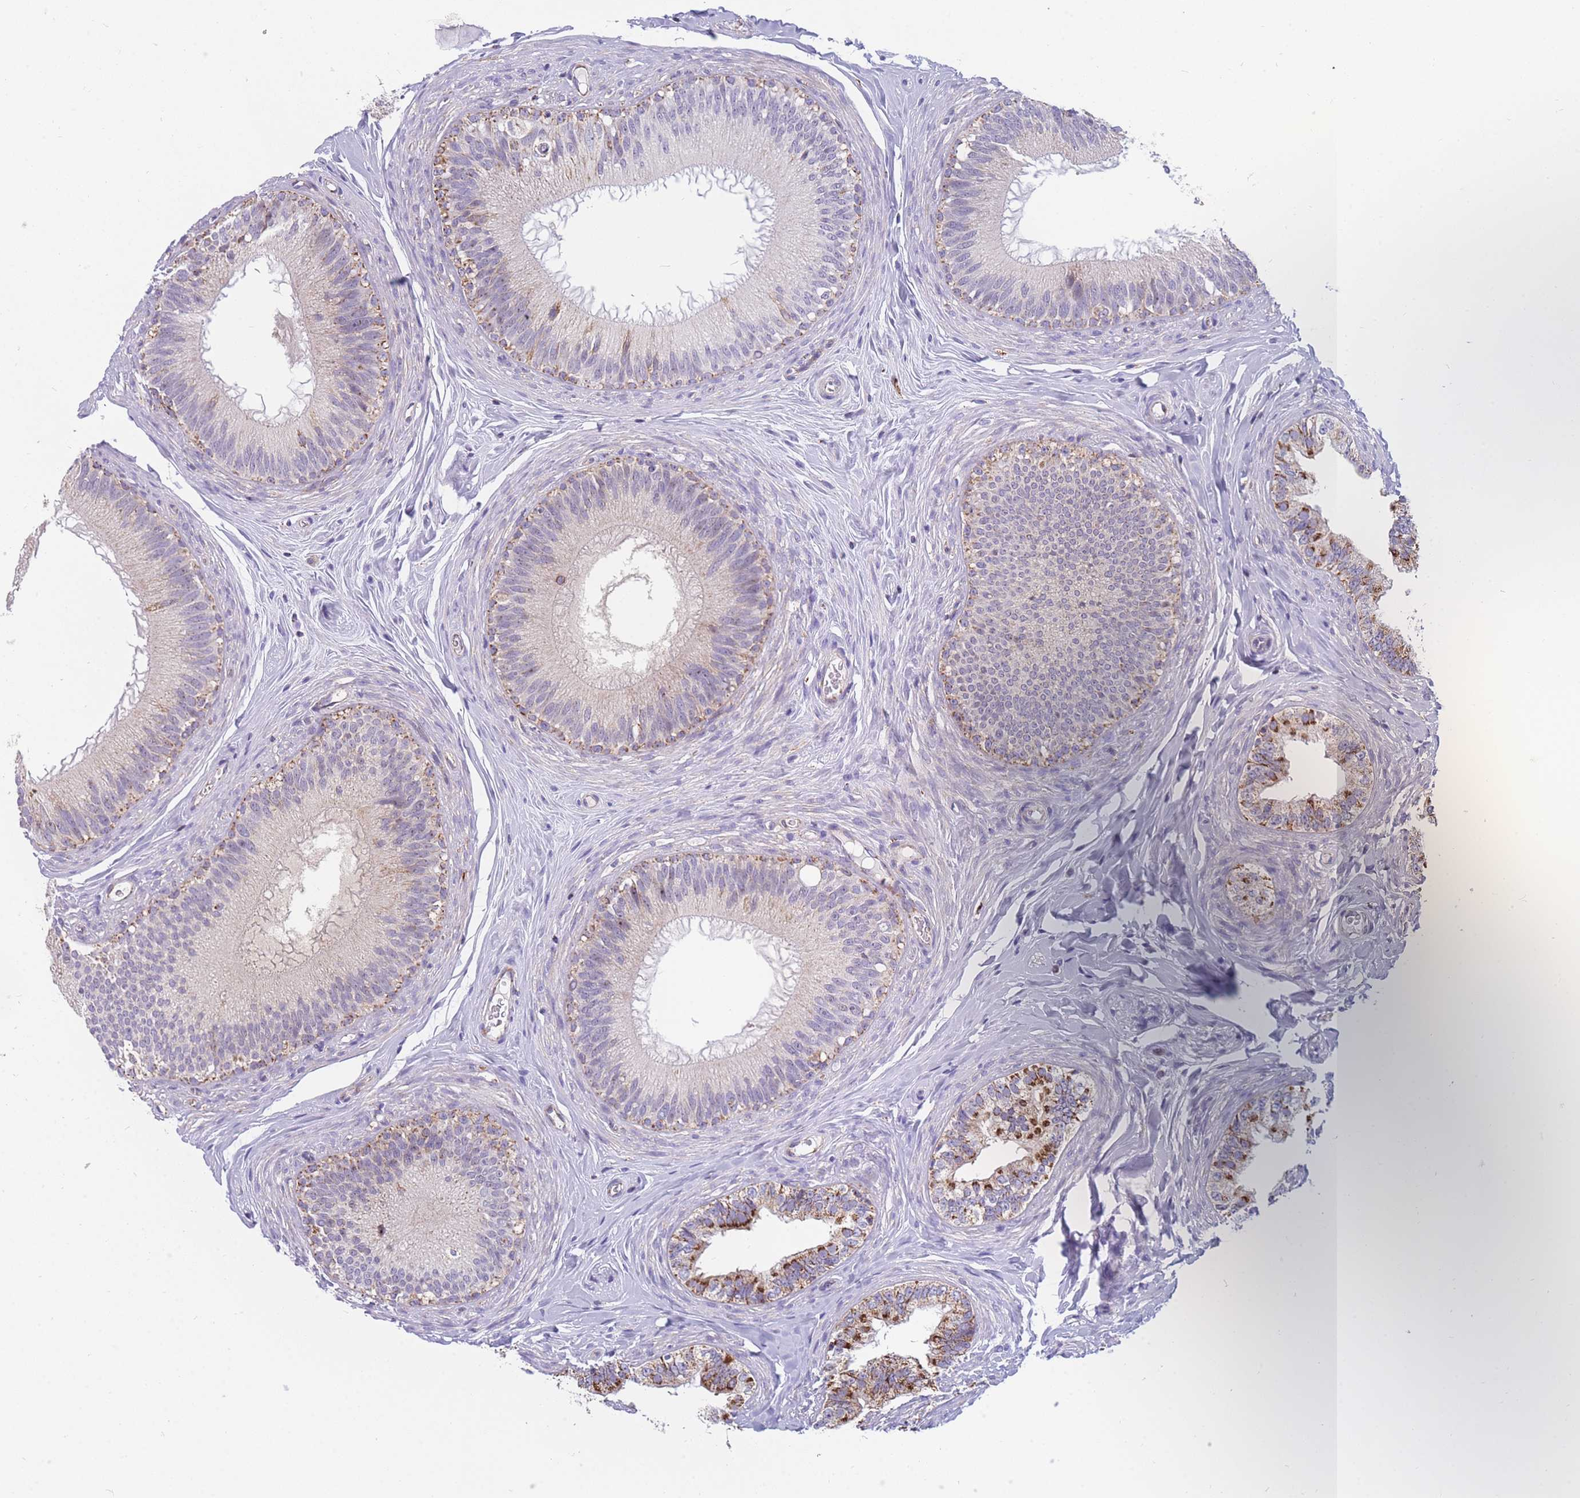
{"staining": {"intensity": "strong", "quantity": "<25%", "location": "cytoplasmic/membranous"}, "tissue": "epididymis", "cell_type": "Glandular cells", "image_type": "normal", "snomed": [{"axis": "morphology", "description": "Normal tissue, NOS"}, {"axis": "topography", "description": "Epididymis"}], "caption": "Immunohistochemistry (IHC) (DAB (3,3'-diaminobenzidine)) staining of normal epididymis displays strong cytoplasmic/membranous protein expression in approximately <25% of glandular cells.", "gene": "DDX49", "patient": {"sex": "male", "age": 38}}